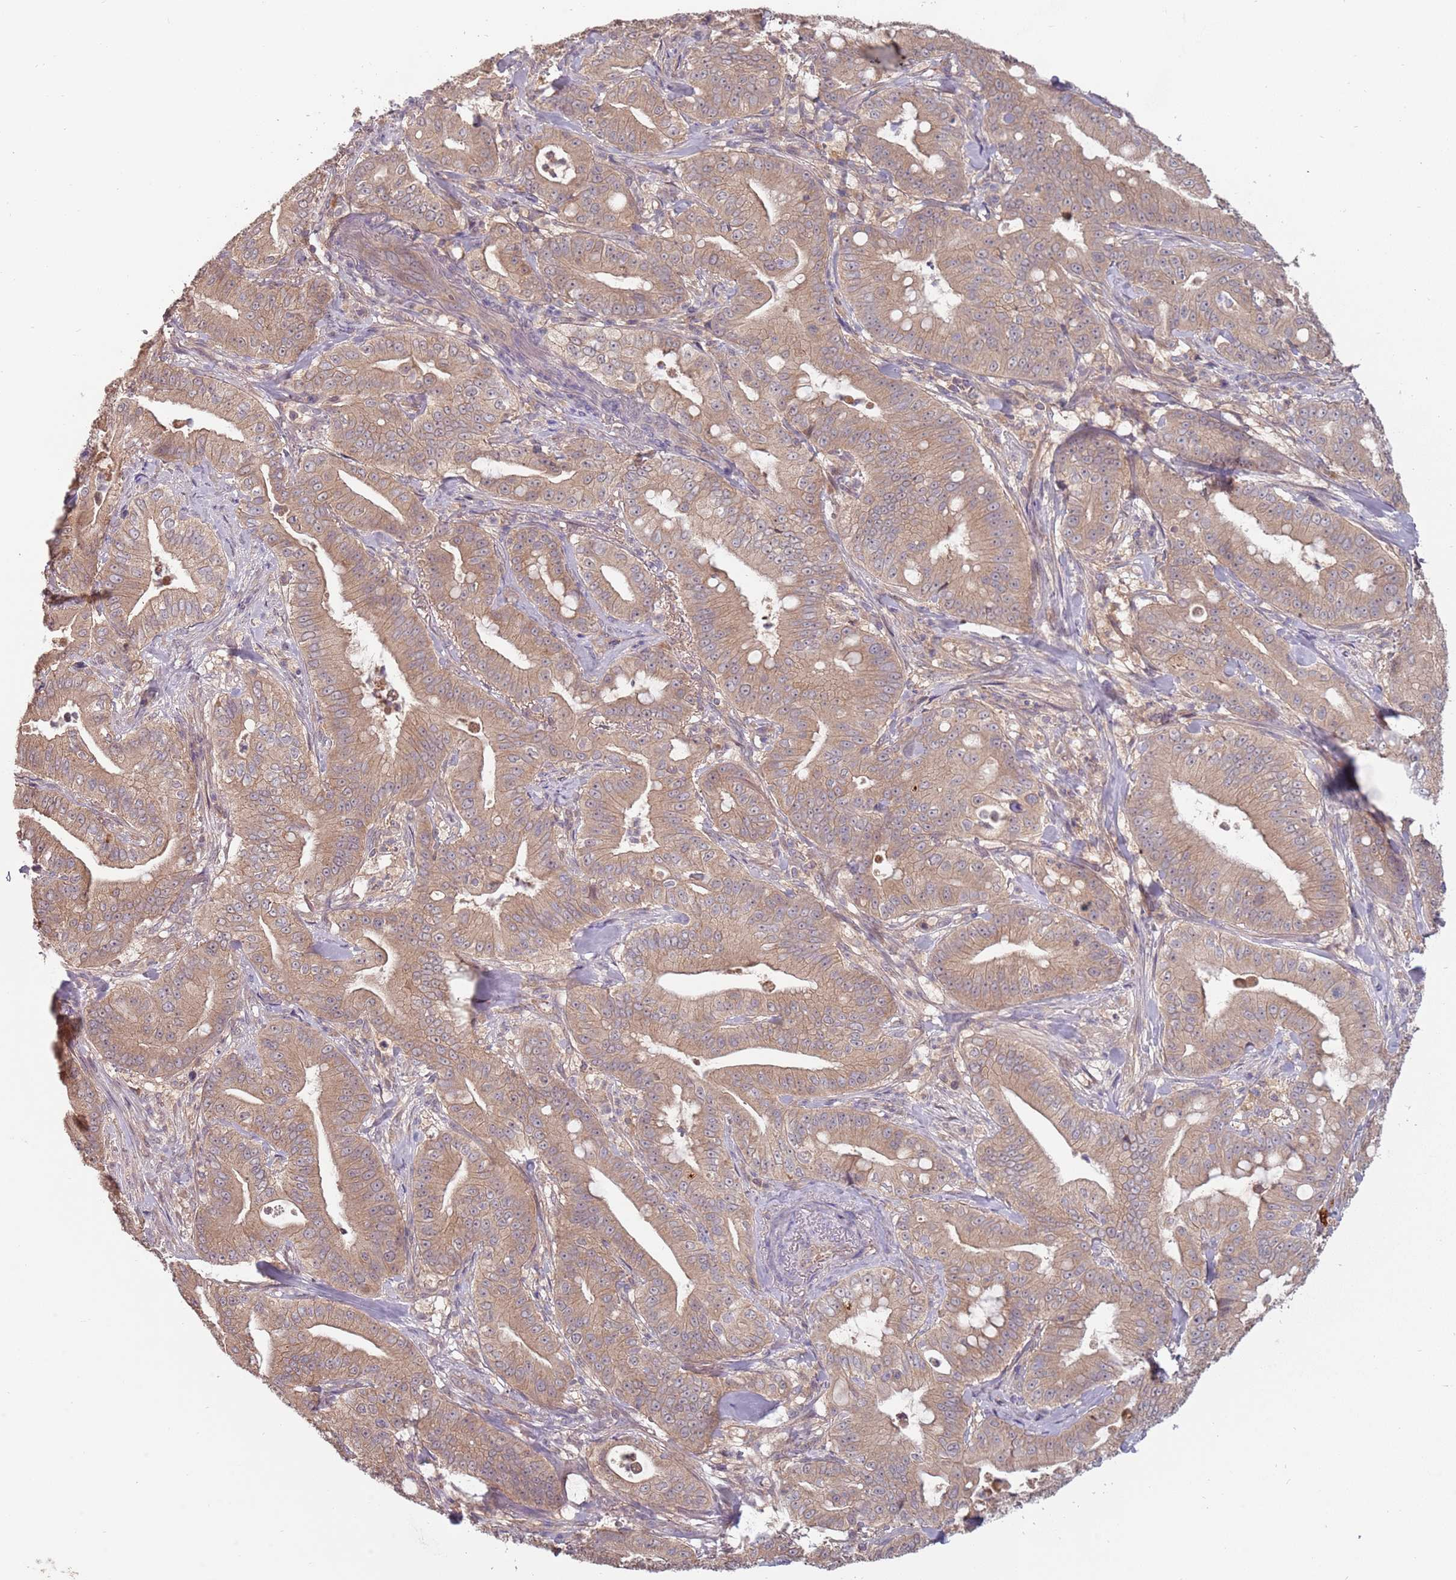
{"staining": {"intensity": "moderate", "quantity": ">75%", "location": "cytoplasmic/membranous"}, "tissue": "pancreatic cancer", "cell_type": "Tumor cells", "image_type": "cancer", "snomed": [{"axis": "morphology", "description": "Adenocarcinoma, NOS"}, {"axis": "topography", "description": "Pancreas"}], "caption": "Immunohistochemistry staining of adenocarcinoma (pancreatic), which shows medium levels of moderate cytoplasmic/membranous staining in approximately >75% of tumor cells indicating moderate cytoplasmic/membranous protein staining. The staining was performed using DAB (3,3'-diaminobenzidine) (brown) for protein detection and nuclei were counterstained in hematoxylin (blue).", "gene": "USP32", "patient": {"sex": "male", "age": 71}}